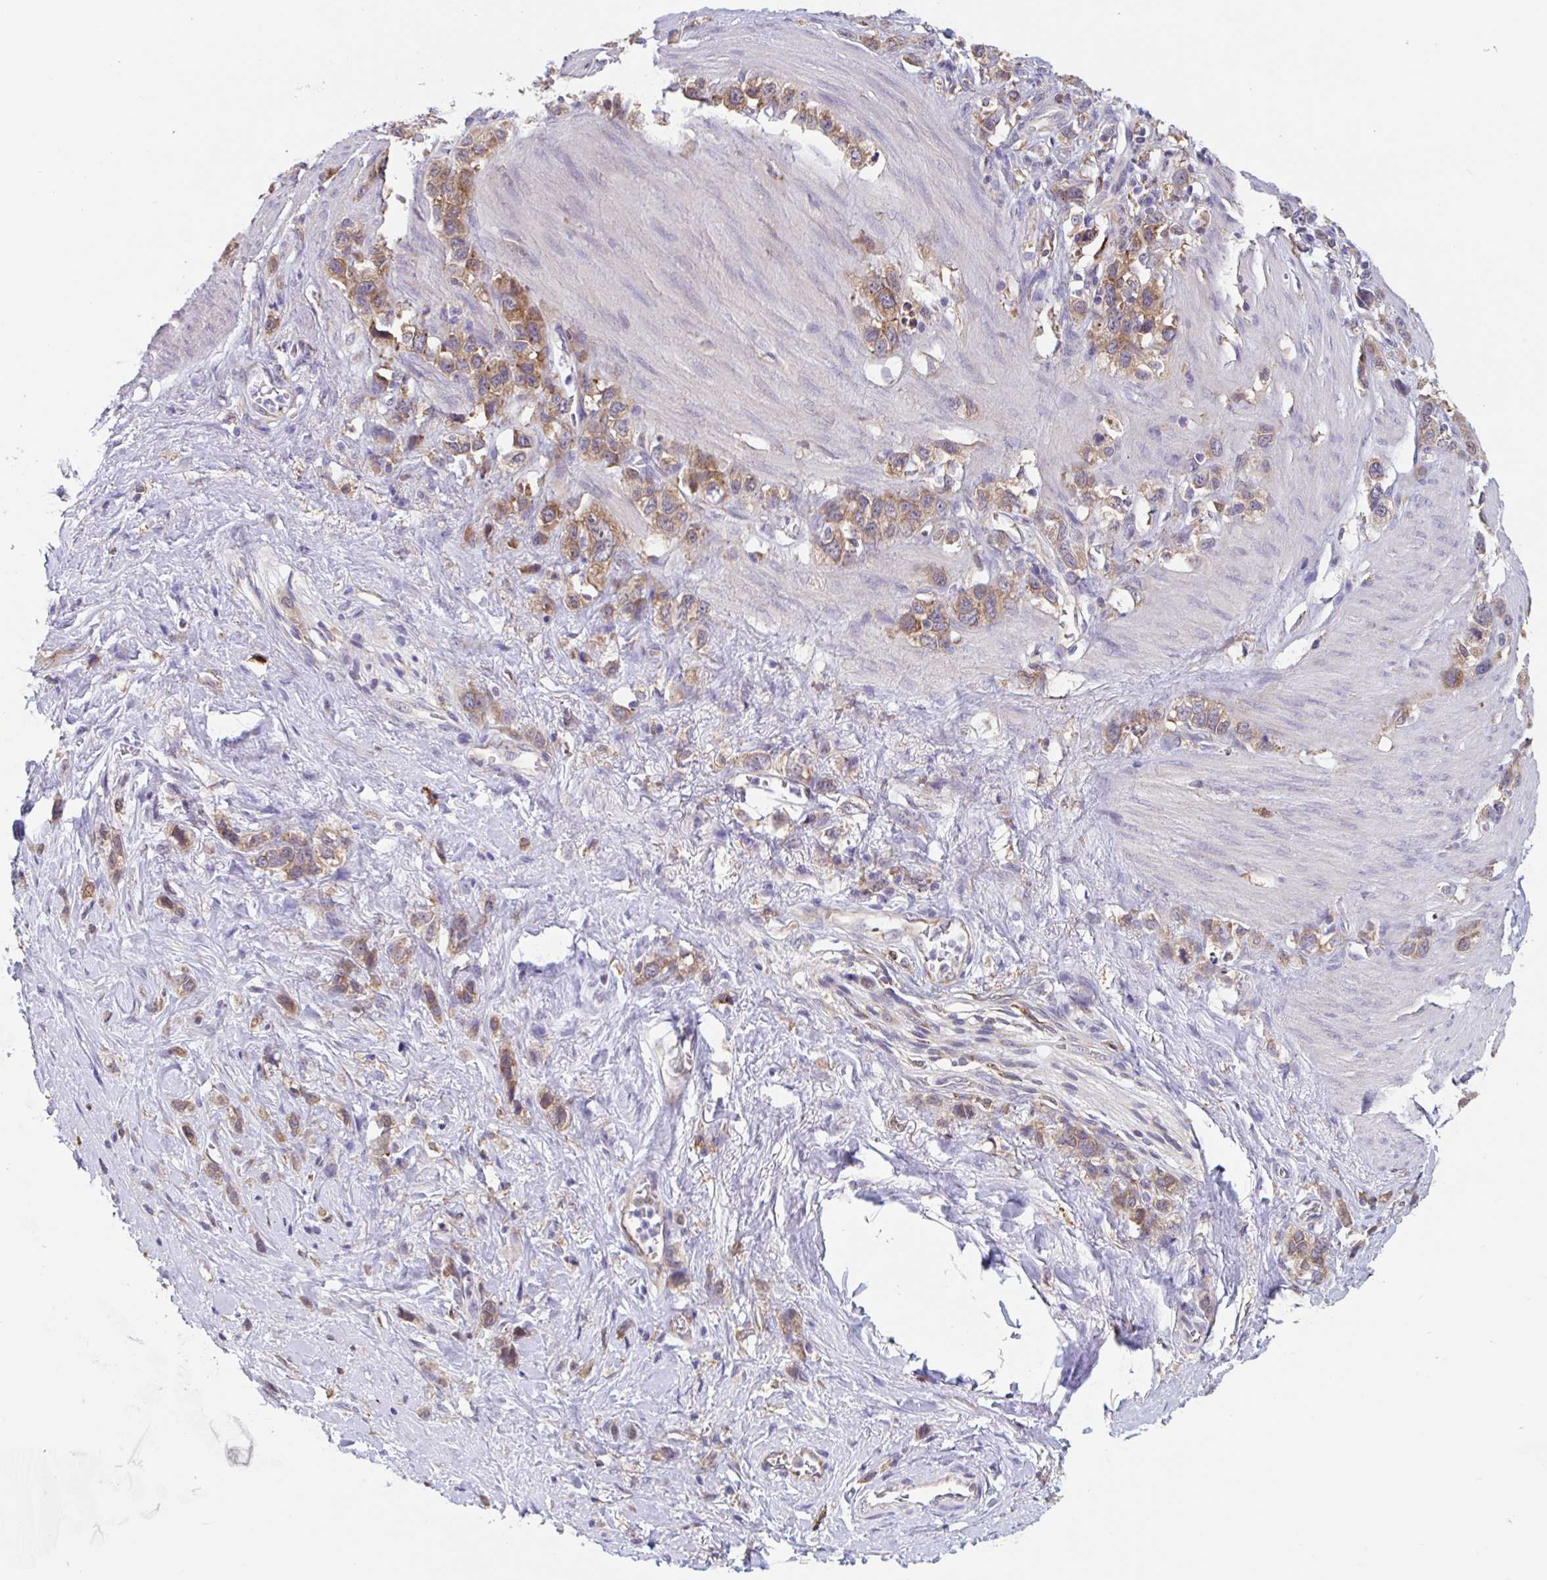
{"staining": {"intensity": "moderate", "quantity": ">75%", "location": "cytoplasmic/membranous"}, "tissue": "stomach cancer", "cell_type": "Tumor cells", "image_type": "cancer", "snomed": [{"axis": "morphology", "description": "Adenocarcinoma, NOS"}, {"axis": "topography", "description": "Stomach"}], "caption": "Human adenocarcinoma (stomach) stained for a protein (brown) exhibits moderate cytoplasmic/membranous positive staining in about >75% of tumor cells.", "gene": "SNX8", "patient": {"sex": "female", "age": 65}}